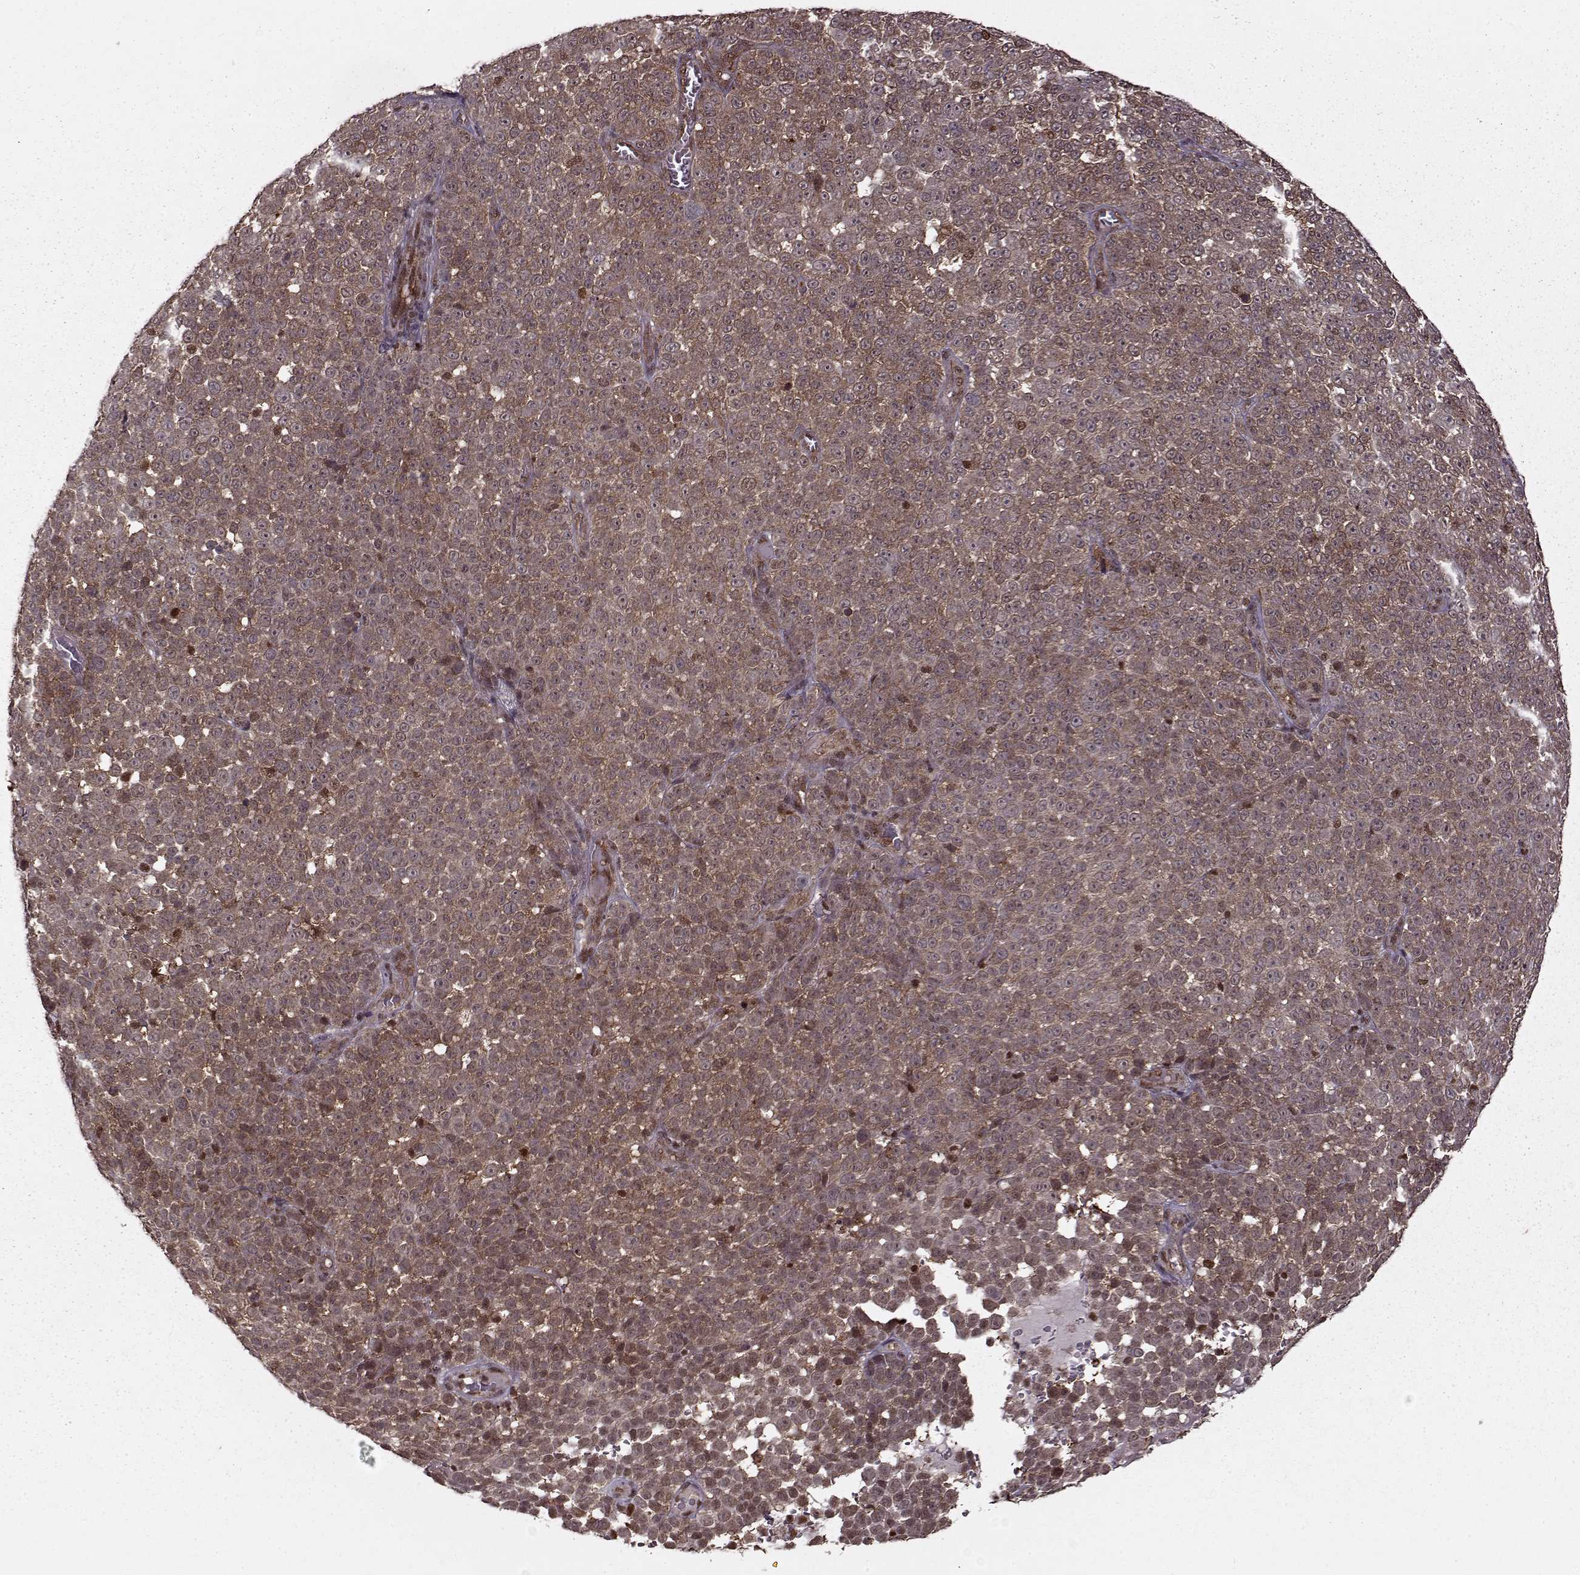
{"staining": {"intensity": "moderate", "quantity": ">75%", "location": "cytoplasmic/membranous"}, "tissue": "melanoma", "cell_type": "Tumor cells", "image_type": "cancer", "snomed": [{"axis": "morphology", "description": "Malignant melanoma, NOS"}, {"axis": "topography", "description": "Skin"}], "caption": "There is medium levels of moderate cytoplasmic/membranous staining in tumor cells of melanoma, as demonstrated by immunohistochemical staining (brown color).", "gene": "PSMA7", "patient": {"sex": "female", "age": 95}}